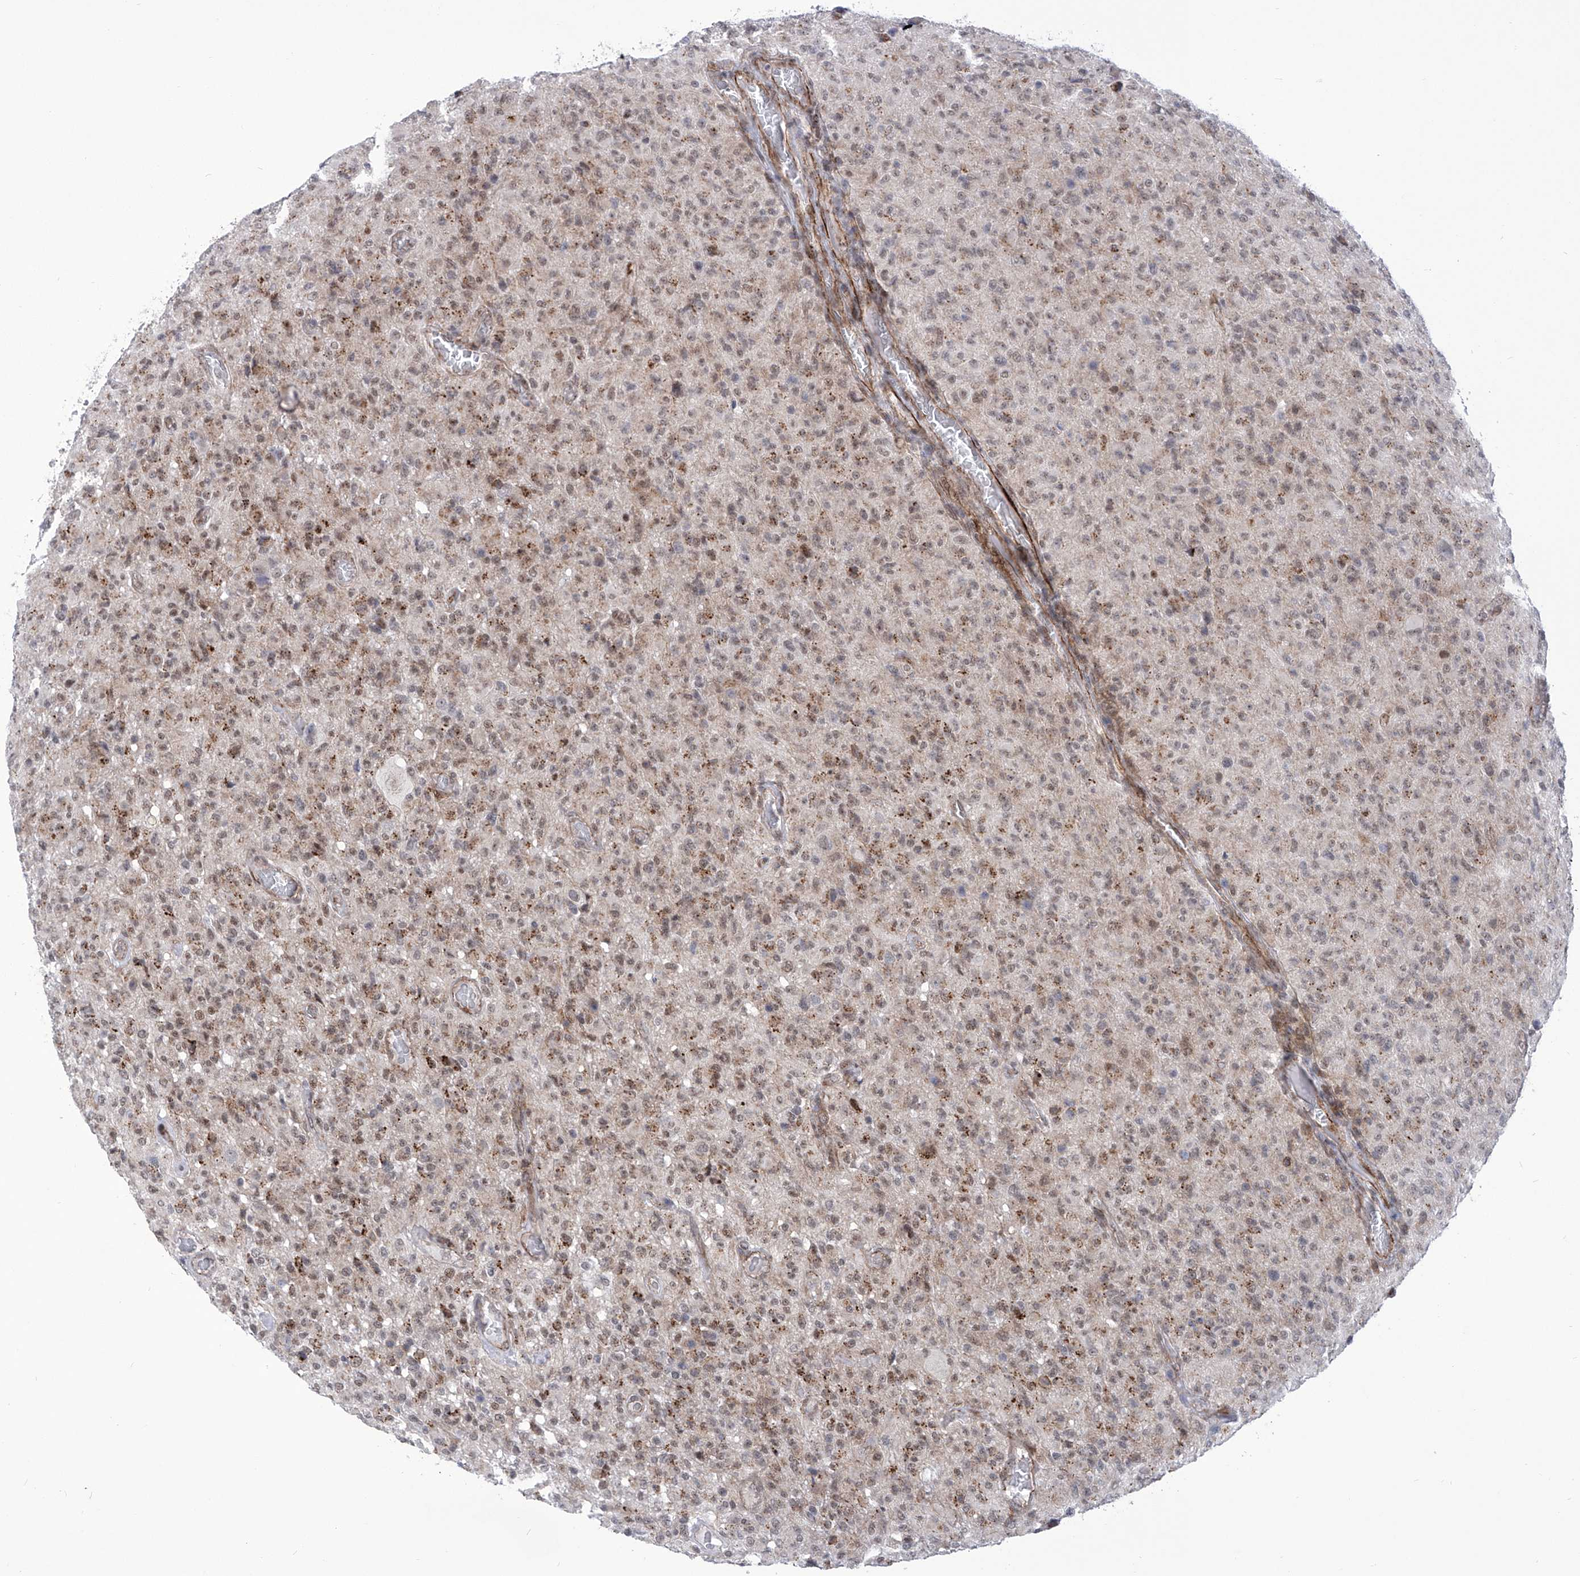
{"staining": {"intensity": "weak", "quantity": ">75%", "location": "cytoplasmic/membranous,nuclear"}, "tissue": "glioma", "cell_type": "Tumor cells", "image_type": "cancer", "snomed": [{"axis": "morphology", "description": "Glioma, malignant, High grade"}, {"axis": "topography", "description": "Brain"}], "caption": "Tumor cells reveal weak cytoplasmic/membranous and nuclear expression in about >75% of cells in glioma.", "gene": "CEP290", "patient": {"sex": "female", "age": 57}}